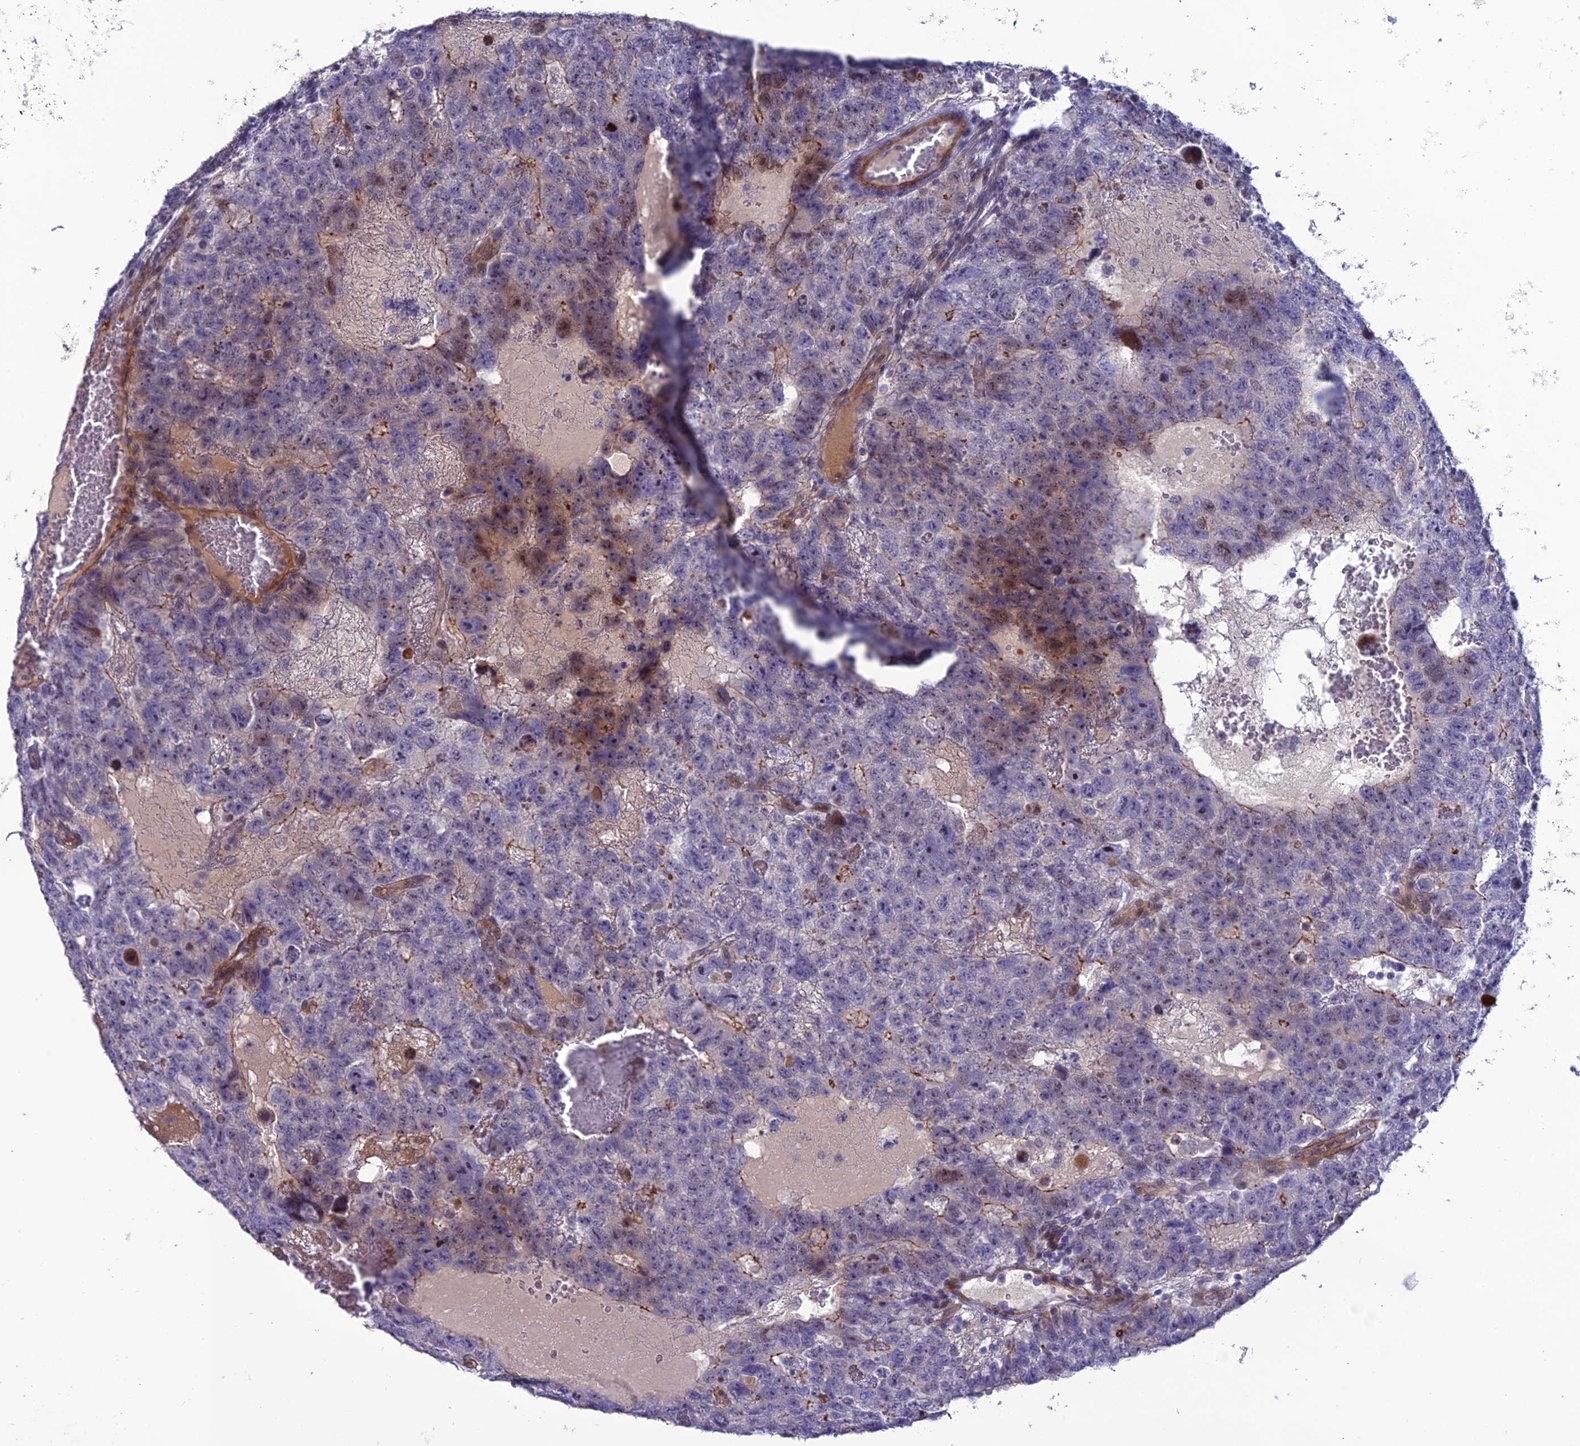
{"staining": {"intensity": "negative", "quantity": "none", "location": "none"}, "tissue": "testis cancer", "cell_type": "Tumor cells", "image_type": "cancer", "snomed": [{"axis": "morphology", "description": "Carcinoma, Embryonal, NOS"}, {"axis": "topography", "description": "Testis"}], "caption": "Human testis cancer (embryonal carcinoma) stained for a protein using immunohistochemistry (IHC) reveals no expression in tumor cells.", "gene": "OR56B1", "patient": {"sex": "male", "age": 26}}